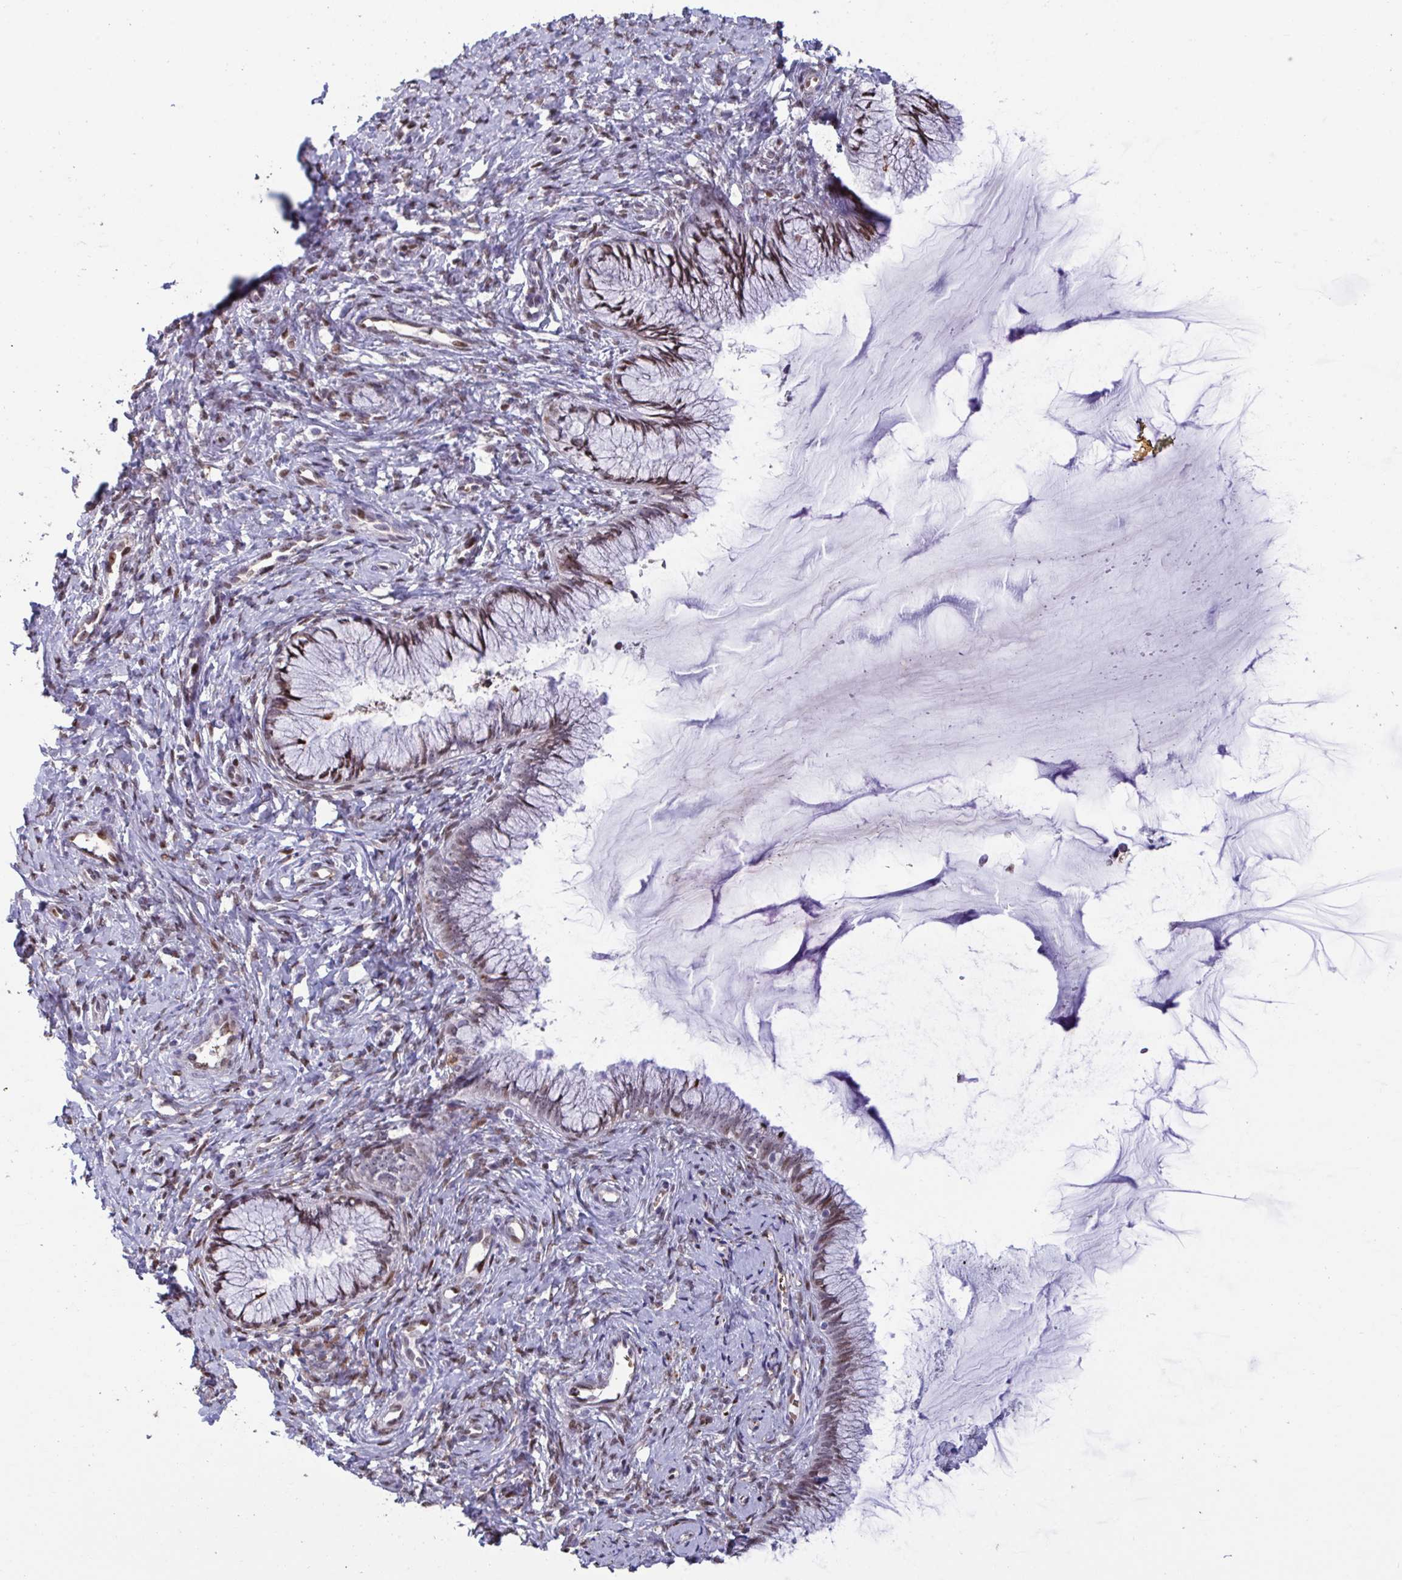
{"staining": {"intensity": "moderate", "quantity": "25%-75%", "location": "cytoplasmic/membranous,nuclear"}, "tissue": "cervix", "cell_type": "Glandular cells", "image_type": "normal", "snomed": [{"axis": "morphology", "description": "Normal tissue, NOS"}, {"axis": "topography", "description": "Cervix"}], "caption": "An immunohistochemistry image of normal tissue is shown. Protein staining in brown labels moderate cytoplasmic/membranous,nuclear positivity in cervix within glandular cells.", "gene": "PELI1", "patient": {"sex": "female", "age": 37}}